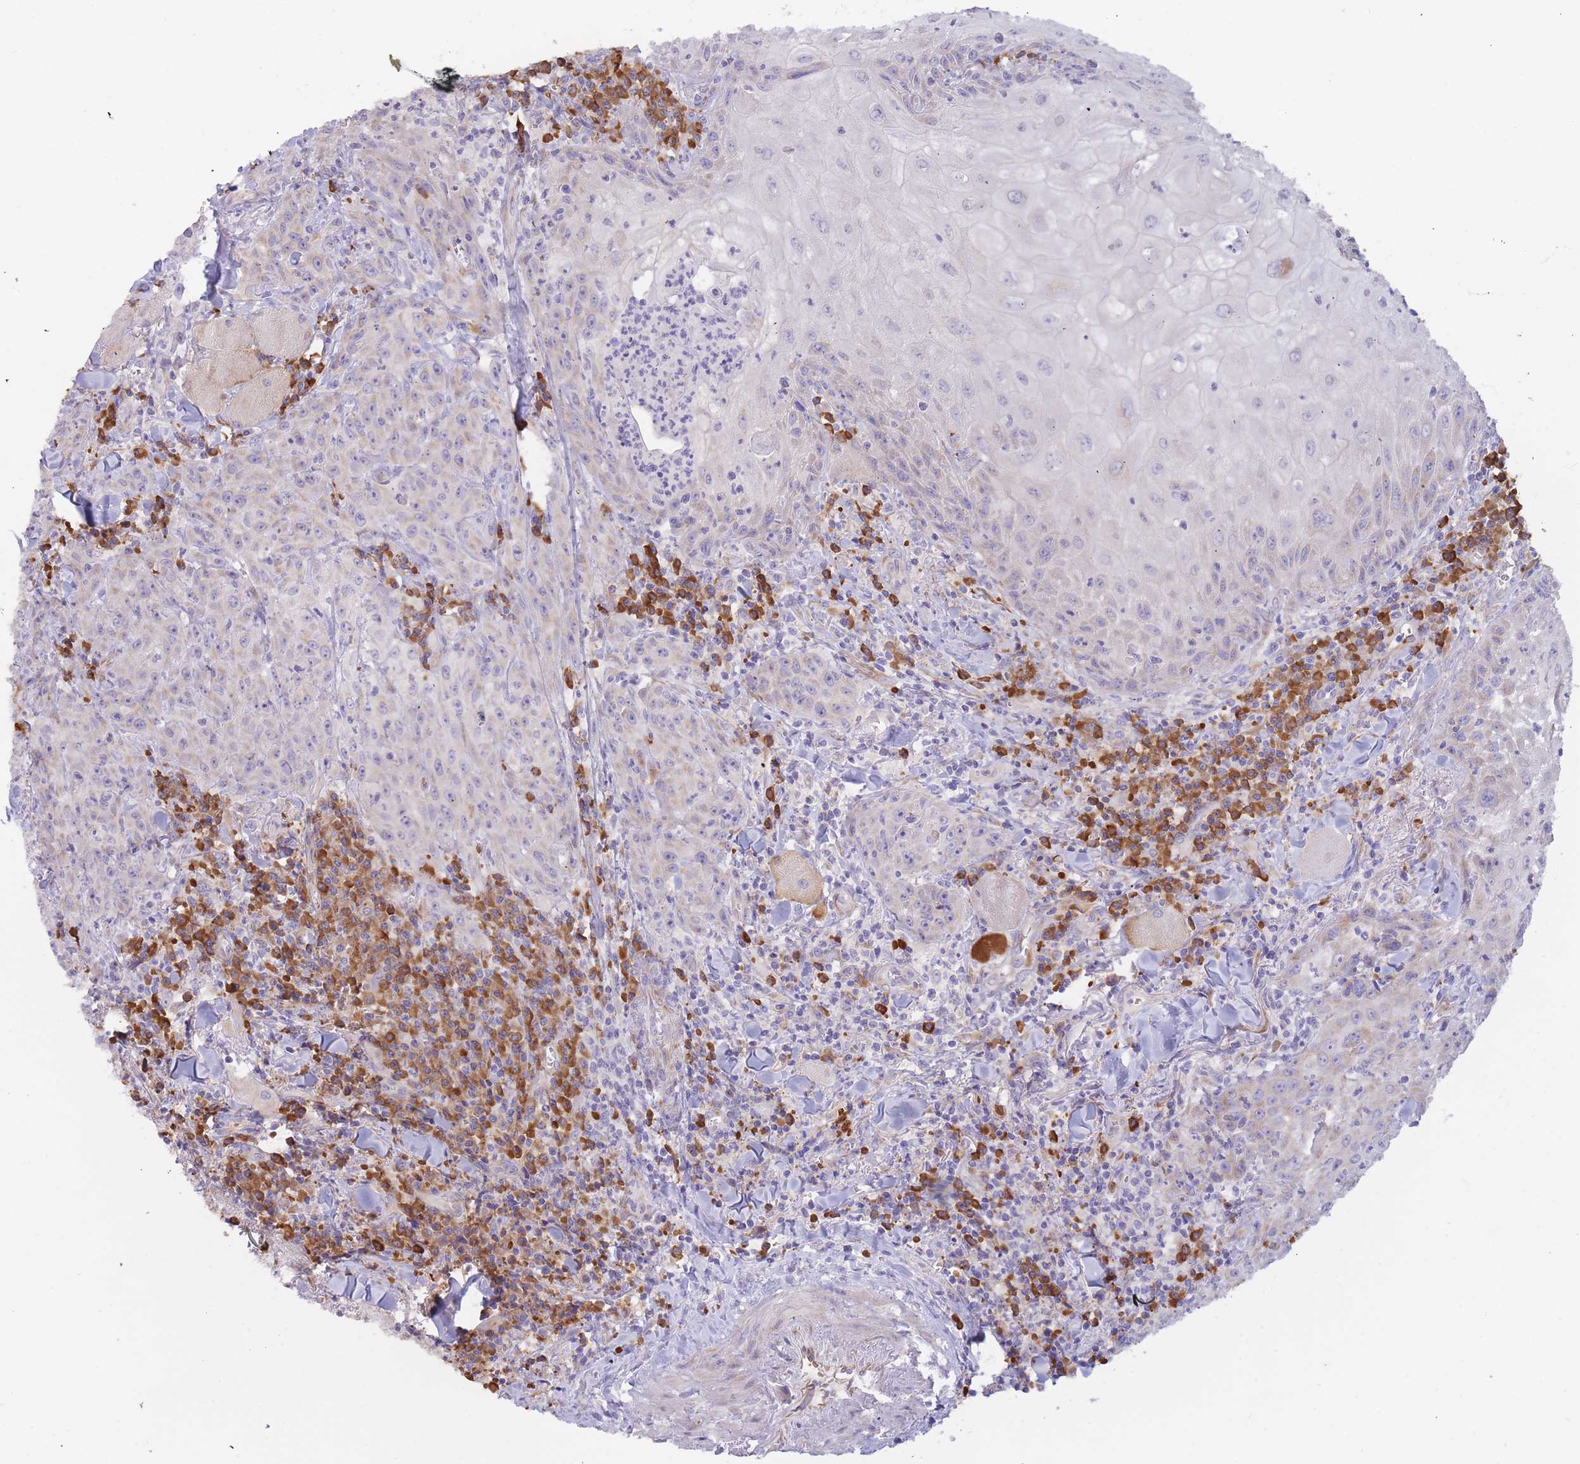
{"staining": {"intensity": "negative", "quantity": "none", "location": "none"}, "tissue": "head and neck cancer", "cell_type": "Tumor cells", "image_type": "cancer", "snomed": [{"axis": "morphology", "description": "Normal tissue, NOS"}, {"axis": "morphology", "description": "Squamous cell carcinoma, NOS"}, {"axis": "topography", "description": "Oral tissue"}, {"axis": "topography", "description": "Head-Neck"}], "caption": "IHC photomicrograph of neoplastic tissue: squamous cell carcinoma (head and neck) stained with DAB (3,3'-diaminobenzidine) reveals no significant protein staining in tumor cells.", "gene": "SLC35E4", "patient": {"sex": "female", "age": 70}}